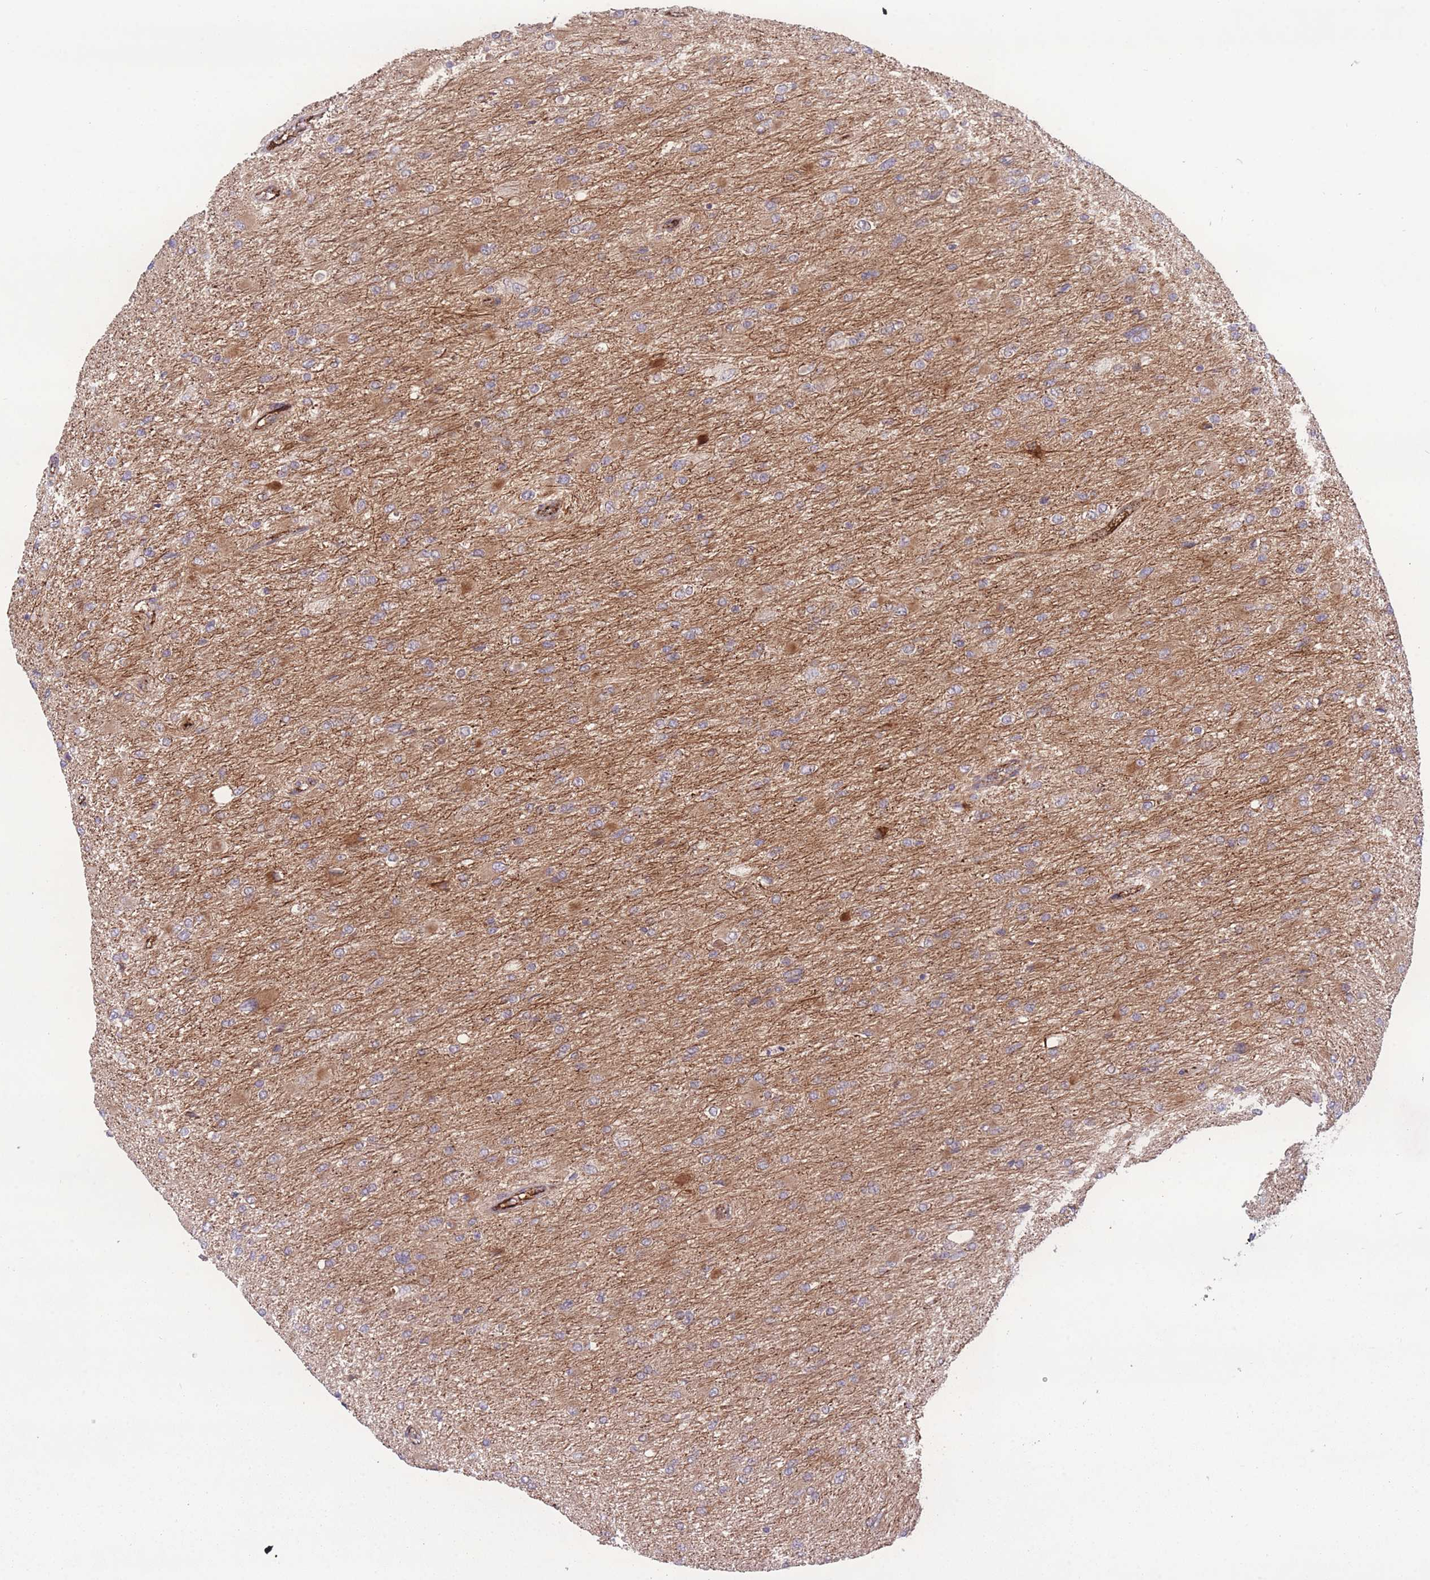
{"staining": {"intensity": "weak", "quantity": "<25%", "location": "cytoplasmic/membranous"}, "tissue": "glioma", "cell_type": "Tumor cells", "image_type": "cancer", "snomed": [{"axis": "morphology", "description": "Glioma, malignant, High grade"}, {"axis": "topography", "description": "Cerebral cortex"}], "caption": "Tumor cells show no significant protein positivity in glioma.", "gene": "CISH", "patient": {"sex": "female", "age": 36}}